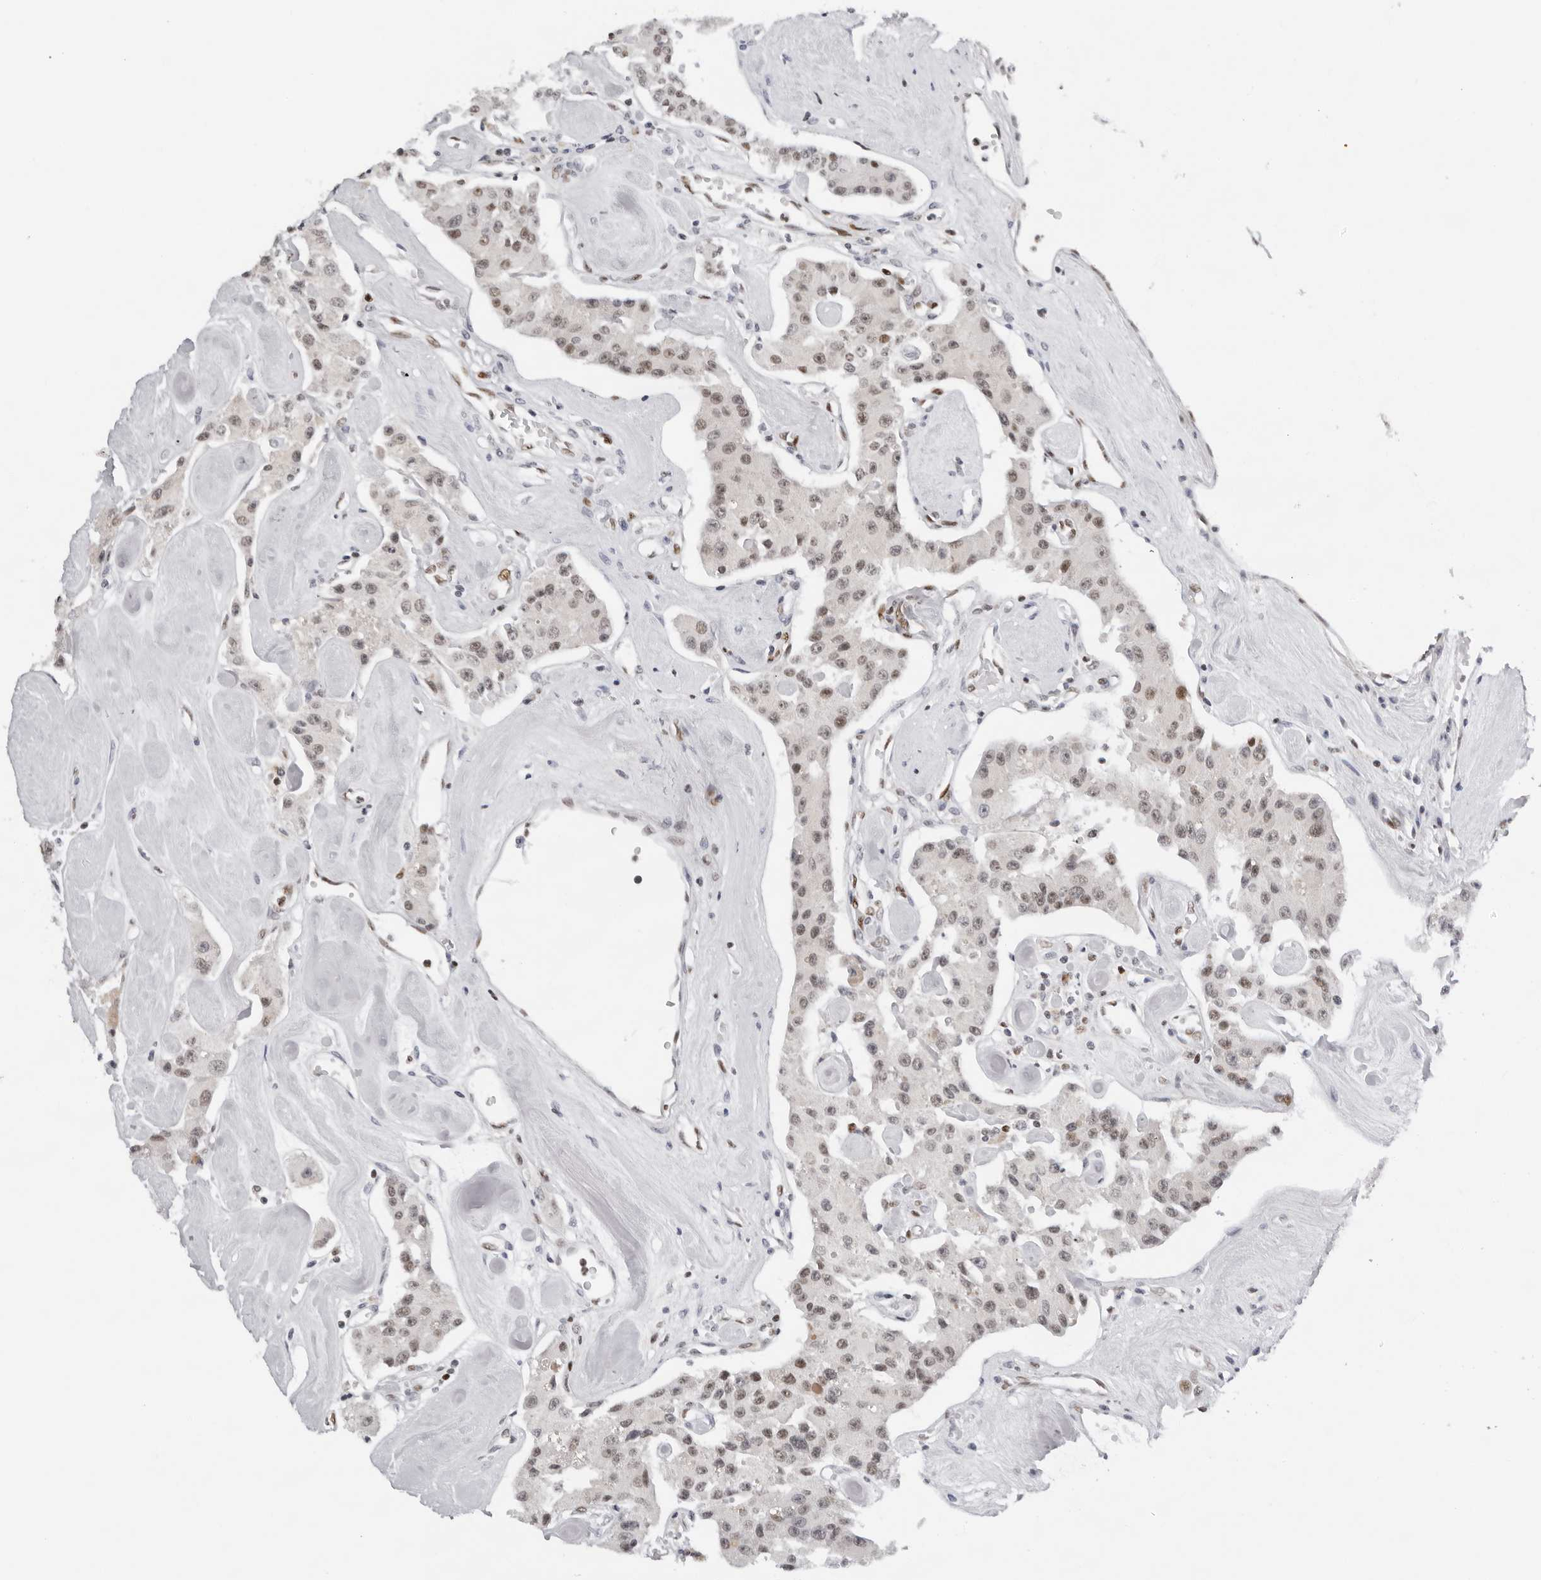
{"staining": {"intensity": "weak", "quantity": "25%-75%", "location": "nuclear"}, "tissue": "carcinoid", "cell_type": "Tumor cells", "image_type": "cancer", "snomed": [{"axis": "morphology", "description": "Carcinoid, malignant, NOS"}, {"axis": "topography", "description": "Pancreas"}], "caption": "Immunohistochemistry photomicrograph of neoplastic tissue: malignant carcinoid stained using IHC shows low levels of weak protein expression localized specifically in the nuclear of tumor cells, appearing as a nuclear brown color.", "gene": "OGG1", "patient": {"sex": "male", "age": 41}}